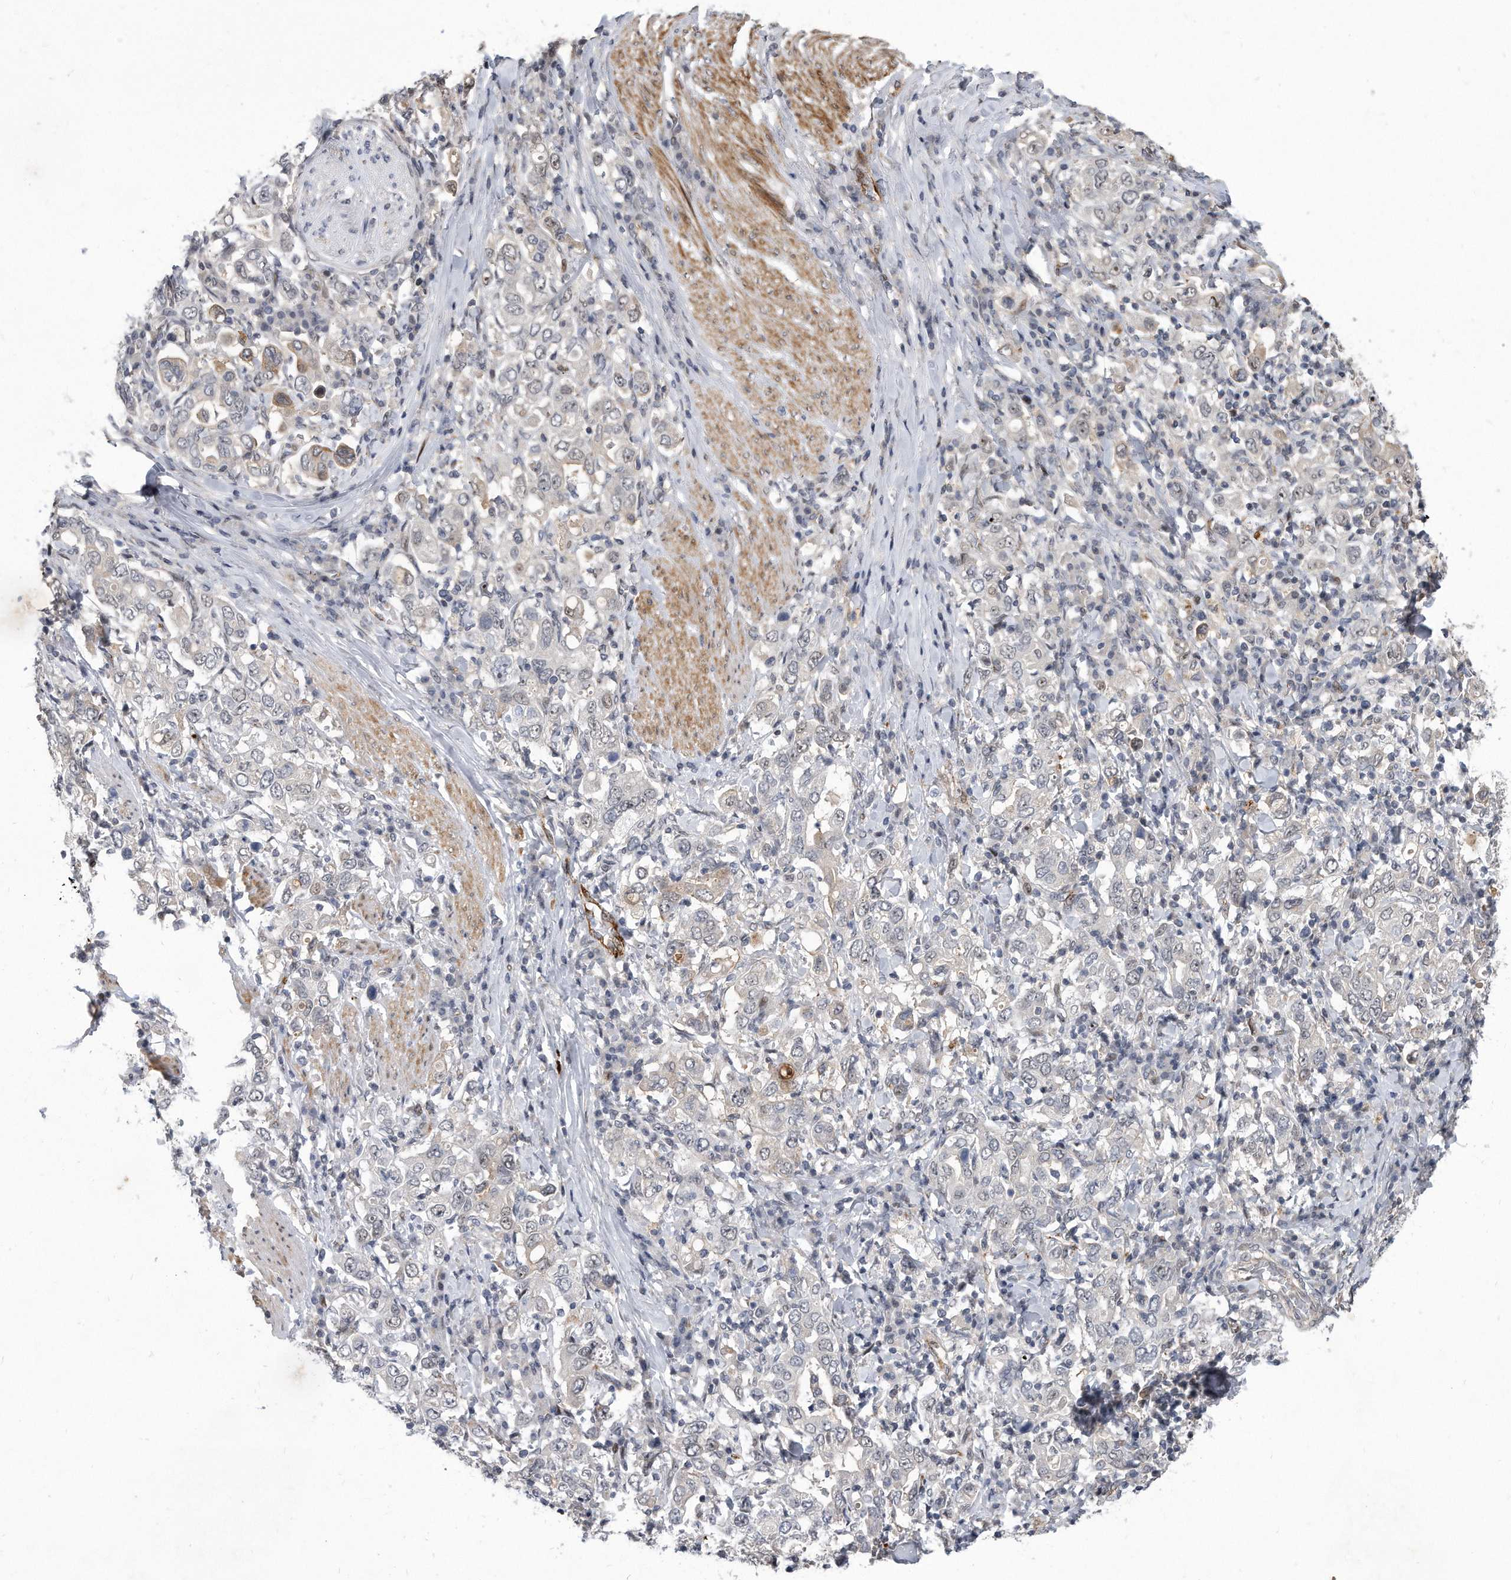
{"staining": {"intensity": "negative", "quantity": "none", "location": "none"}, "tissue": "stomach cancer", "cell_type": "Tumor cells", "image_type": "cancer", "snomed": [{"axis": "morphology", "description": "Adenocarcinoma, NOS"}, {"axis": "topography", "description": "Stomach, upper"}], "caption": "High magnification brightfield microscopy of stomach cancer stained with DAB (brown) and counterstained with hematoxylin (blue): tumor cells show no significant positivity.", "gene": "PGBD2", "patient": {"sex": "male", "age": 62}}